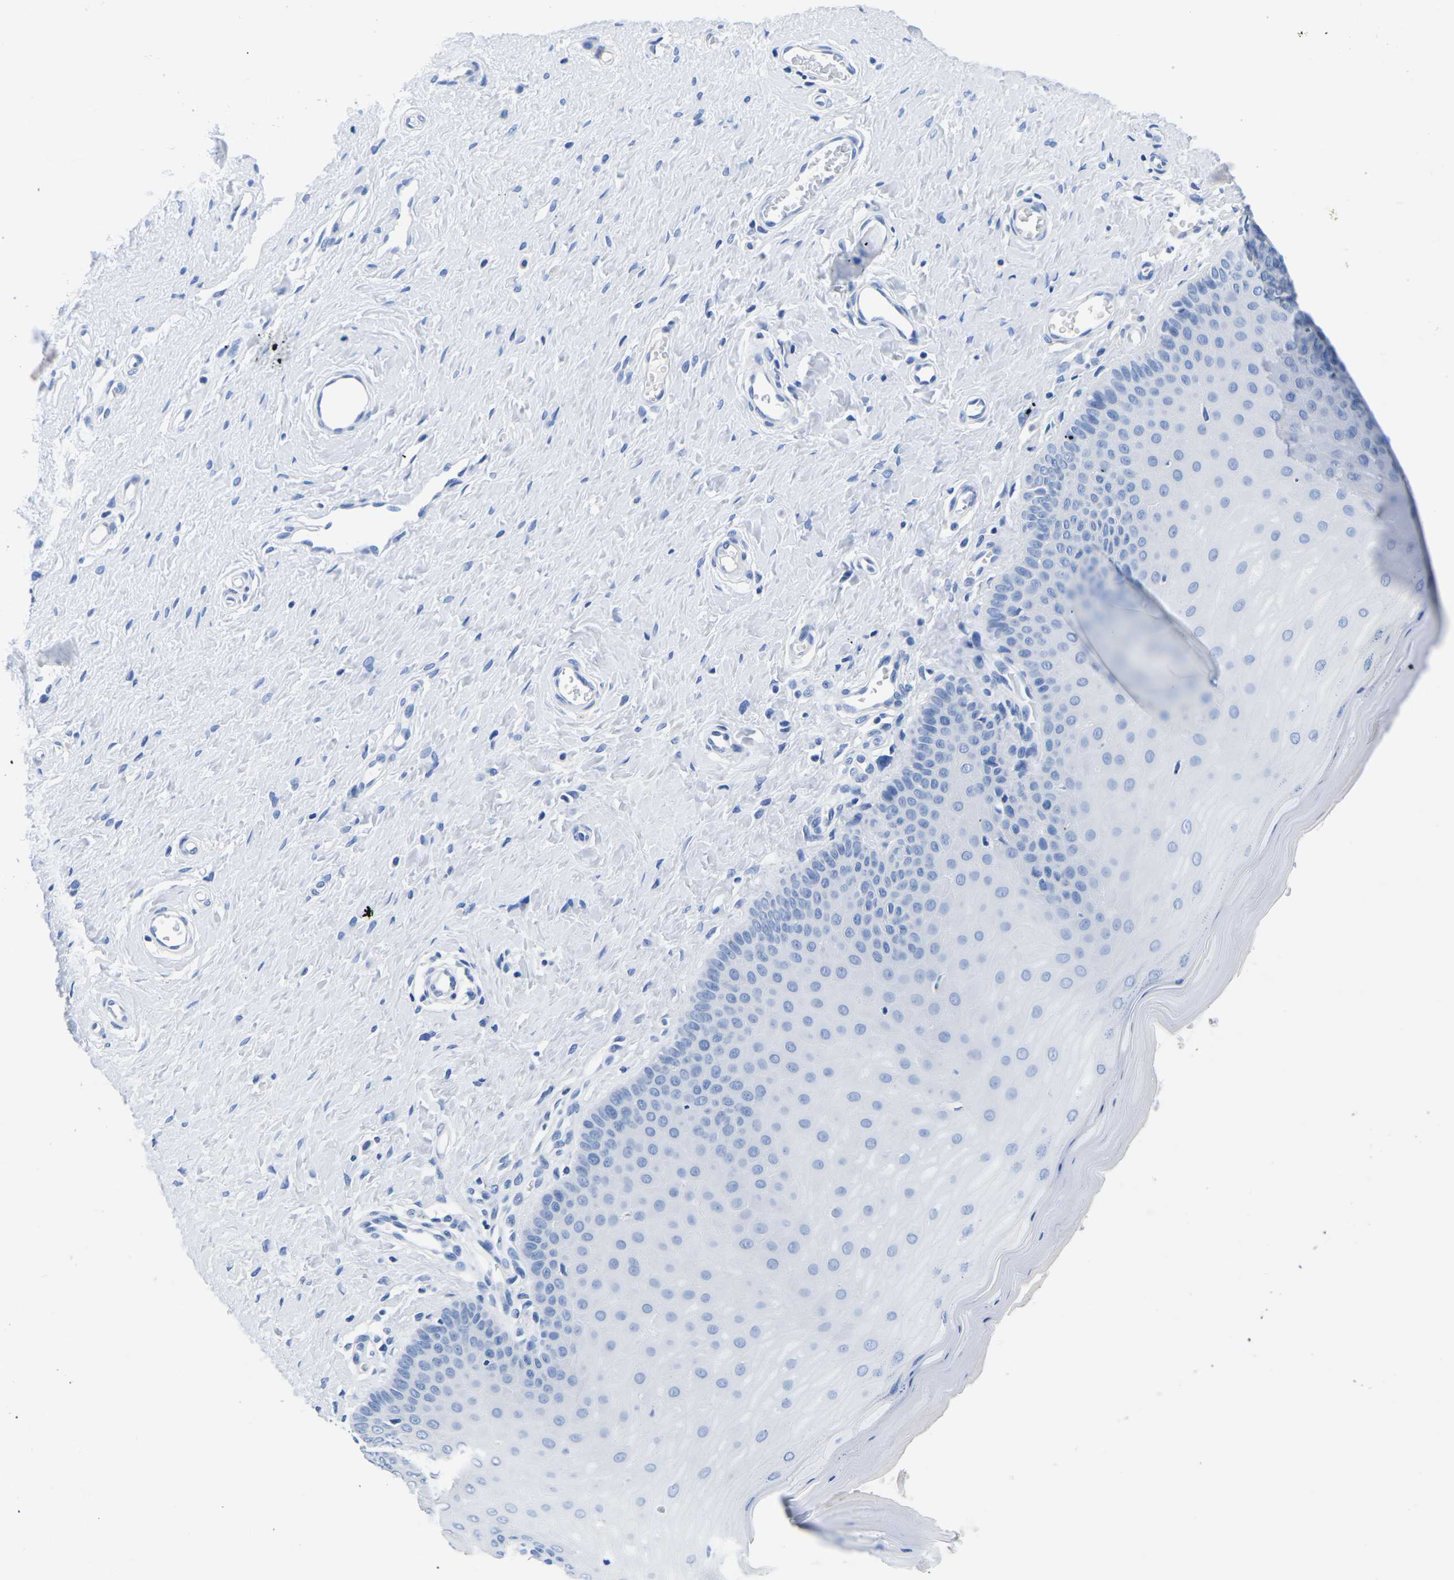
{"staining": {"intensity": "negative", "quantity": "none", "location": "none"}, "tissue": "cervix", "cell_type": "Squamous epithelial cells", "image_type": "normal", "snomed": [{"axis": "morphology", "description": "Normal tissue, NOS"}, {"axis": "topography", "description": "Cervix"}], "caption": "Immunohistochemistry (IHC) micrograph of normal human cervix stained for a protein (brown), which exhibits no expression in squamous epithelial cells.", "gene": "CYP1A2", "patient": {"sex": "female", "age": 55}}